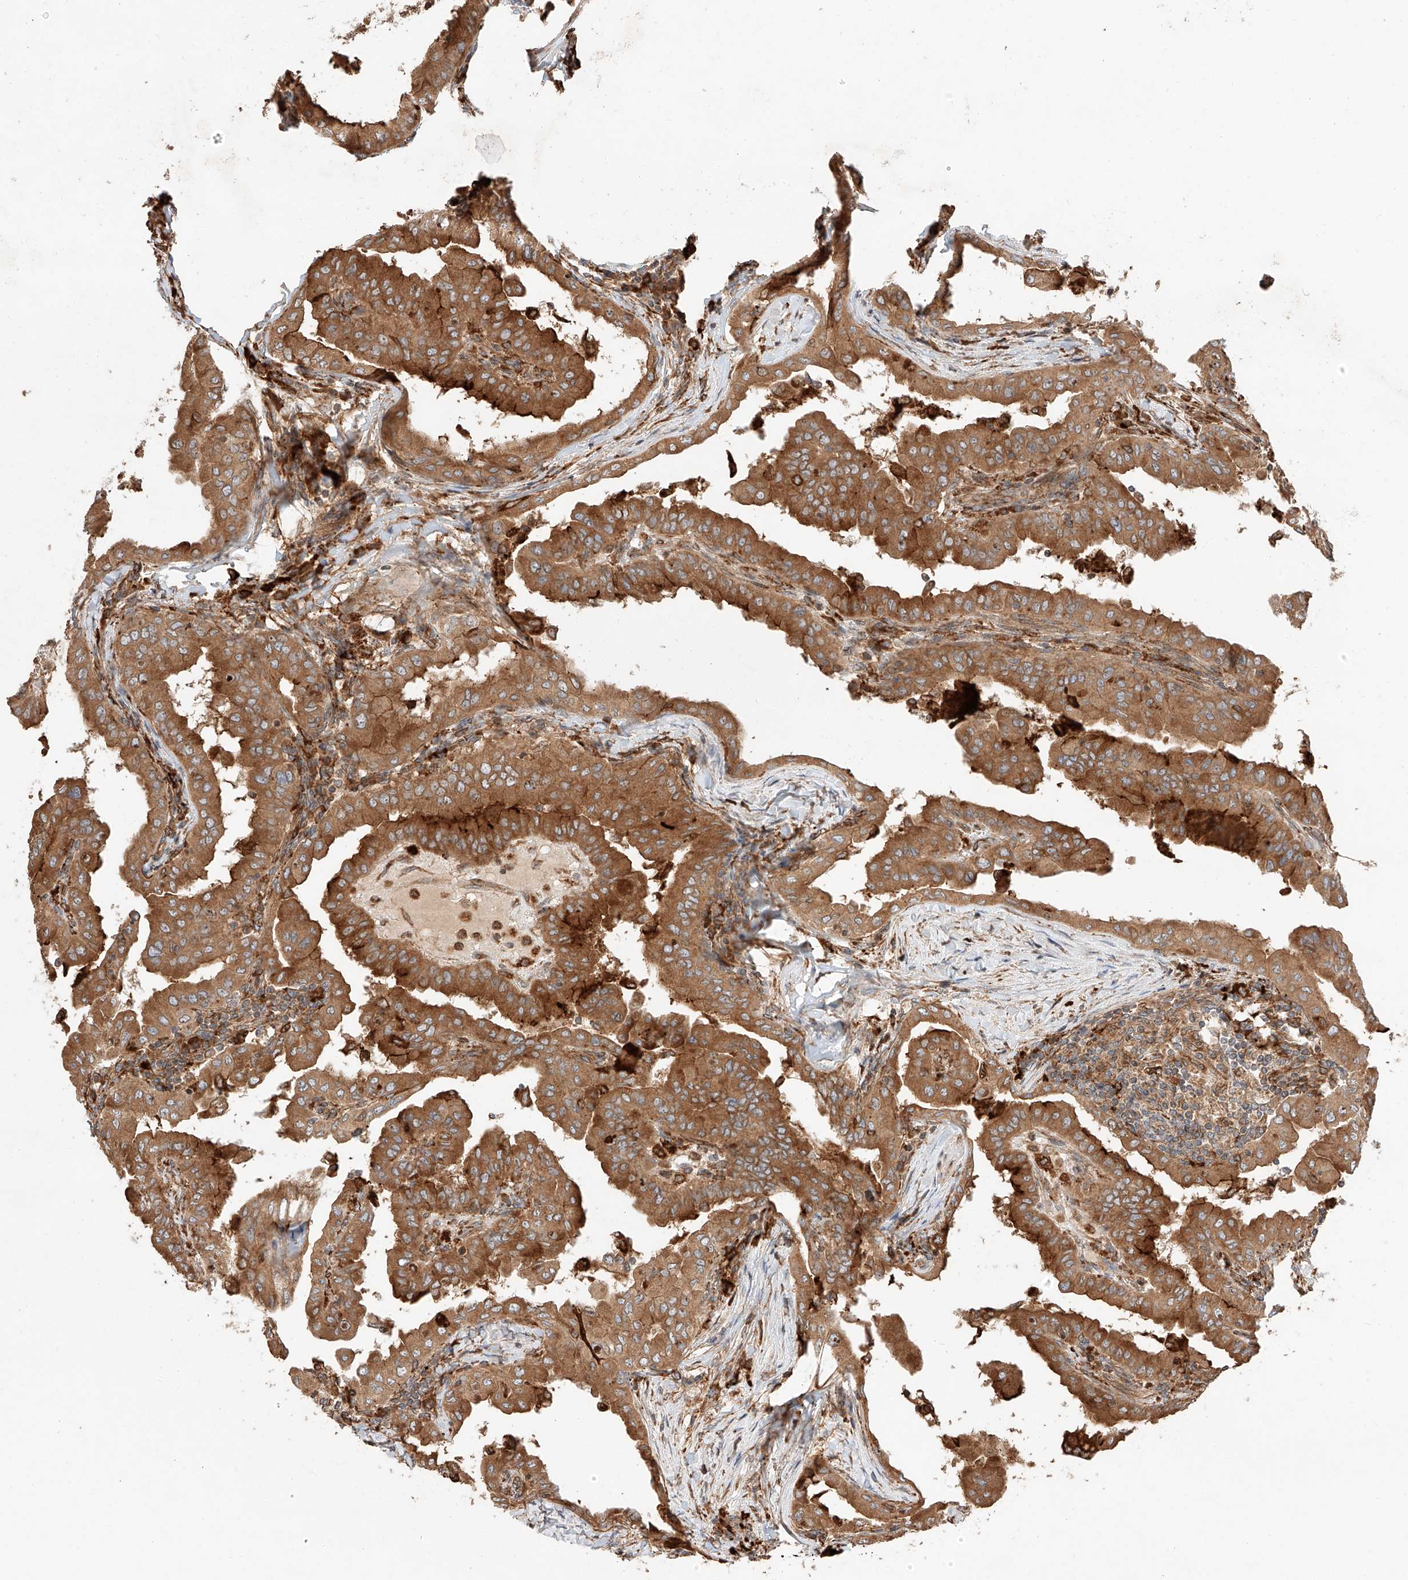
{"staining": {"intensity": "strong", "quantity": ">75%", "location": "cytoplasmic/membranous"}, "tissue": "thyroid cancer", "cell_type": "Tumor cells", "image_type": "cancer", "snomed": [{"axis": "morphology", "description": "Papillary adenocarcinoma, NOS"}, {"axis": "topography", "description": "Thyroid gland"}], "caption": "The image demonstrates a brown stain indicating the presence of a protein in the cytoplasmic/membranous of tumor cells in thyroid cancer (papillary adenocarcinoma). The protein is shown in brown color, while the nuclei are stained blue.", "gene": "ZNF84", "patient": {"sex": "male", "age": 33}}